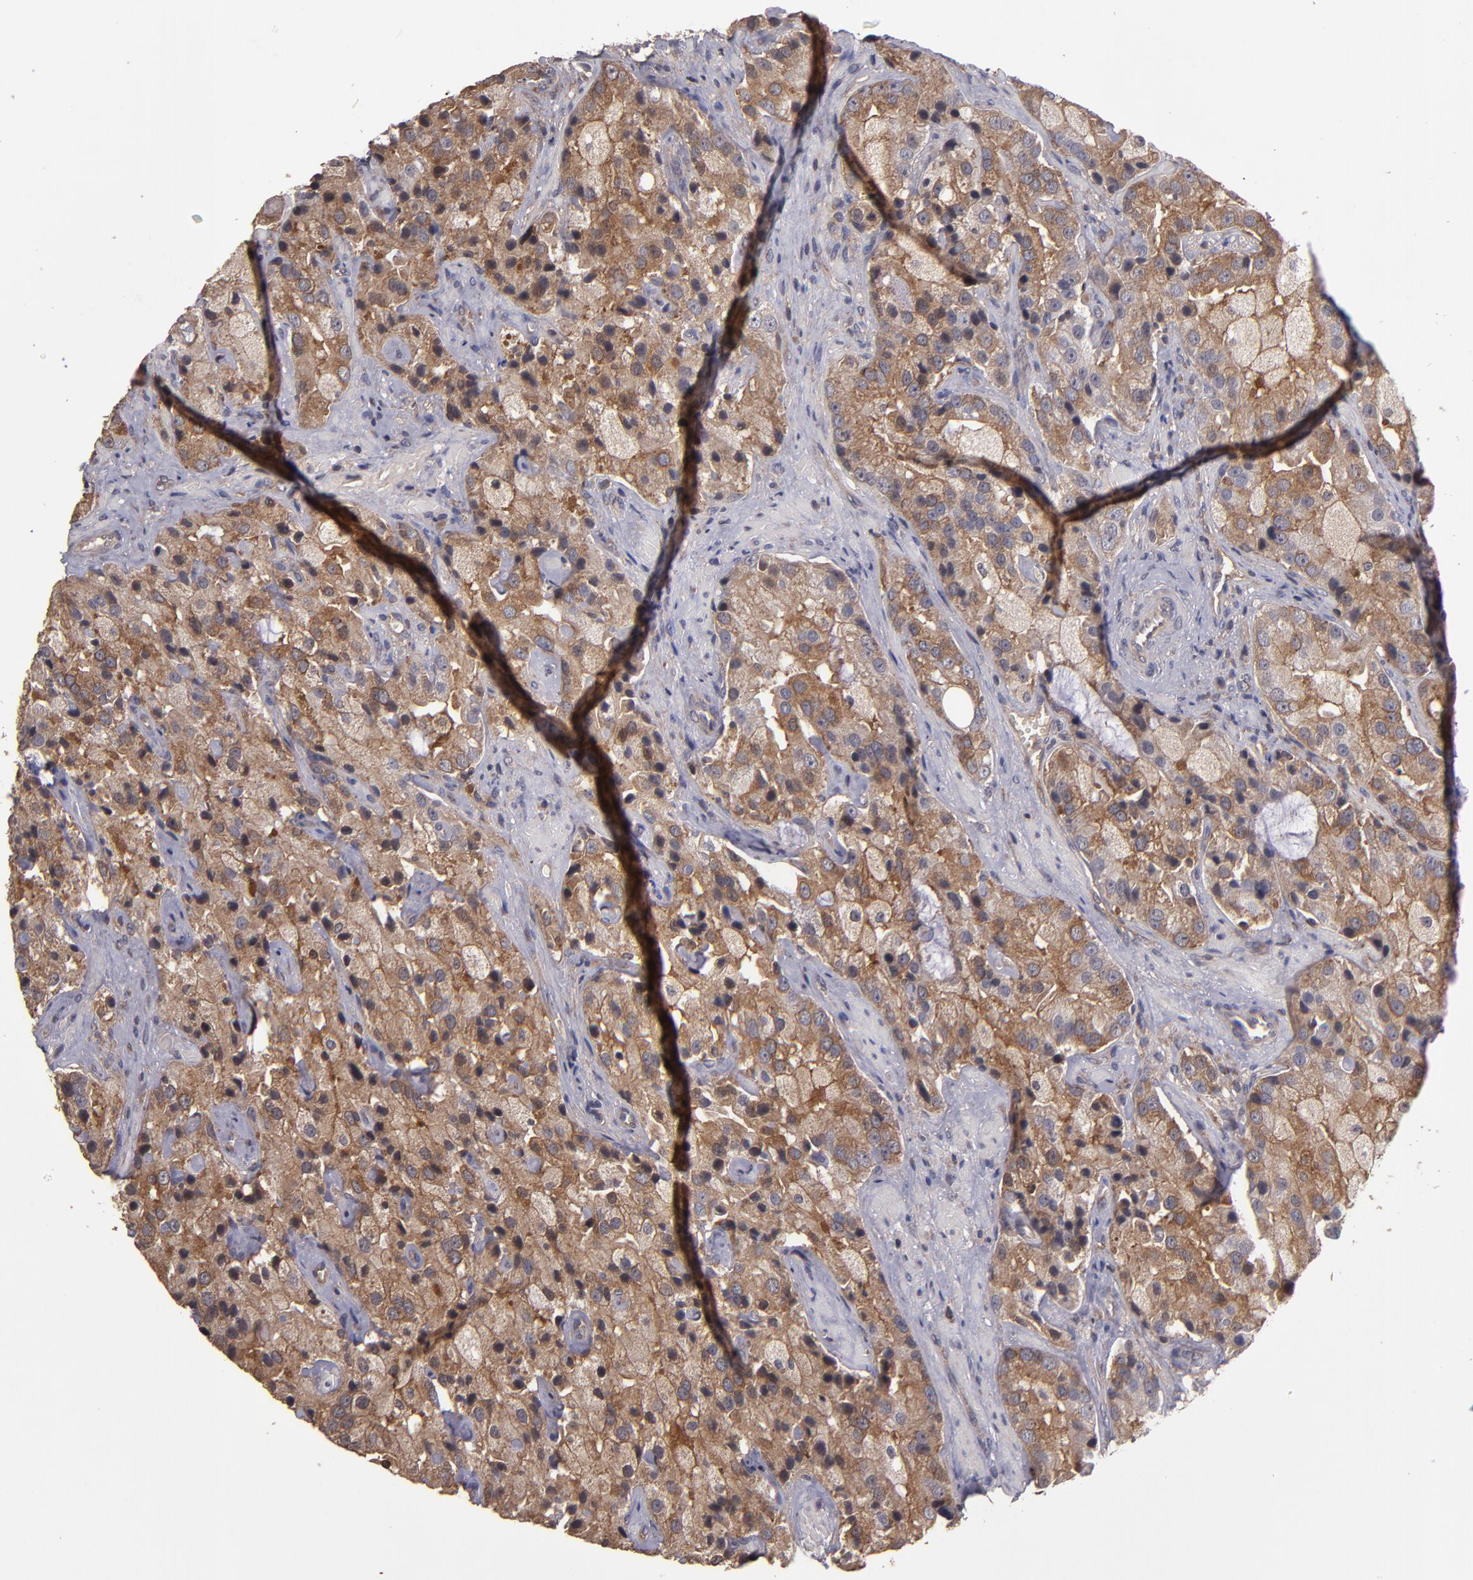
{"staining": {"intensity": "strong", "quantity": ">75%", "location": "cytoplasmic/membranous"}, "tissue": "prostate cancer", "cell_type": "Tumor cells", "image_type": "cancer", "snomed": [{"axis": "morphology", "description": "Adenocarcinoma, High grade"}, {"axis": "topography", "description": "Prostate"}], "caption": "The image exhibits a brown stain indicating the presence of a protein in the cytoplasmic/membranous of tumor cells in prostate cancer.", "gene": "NF2", "patient": {"sex": "male", "age": 70}}